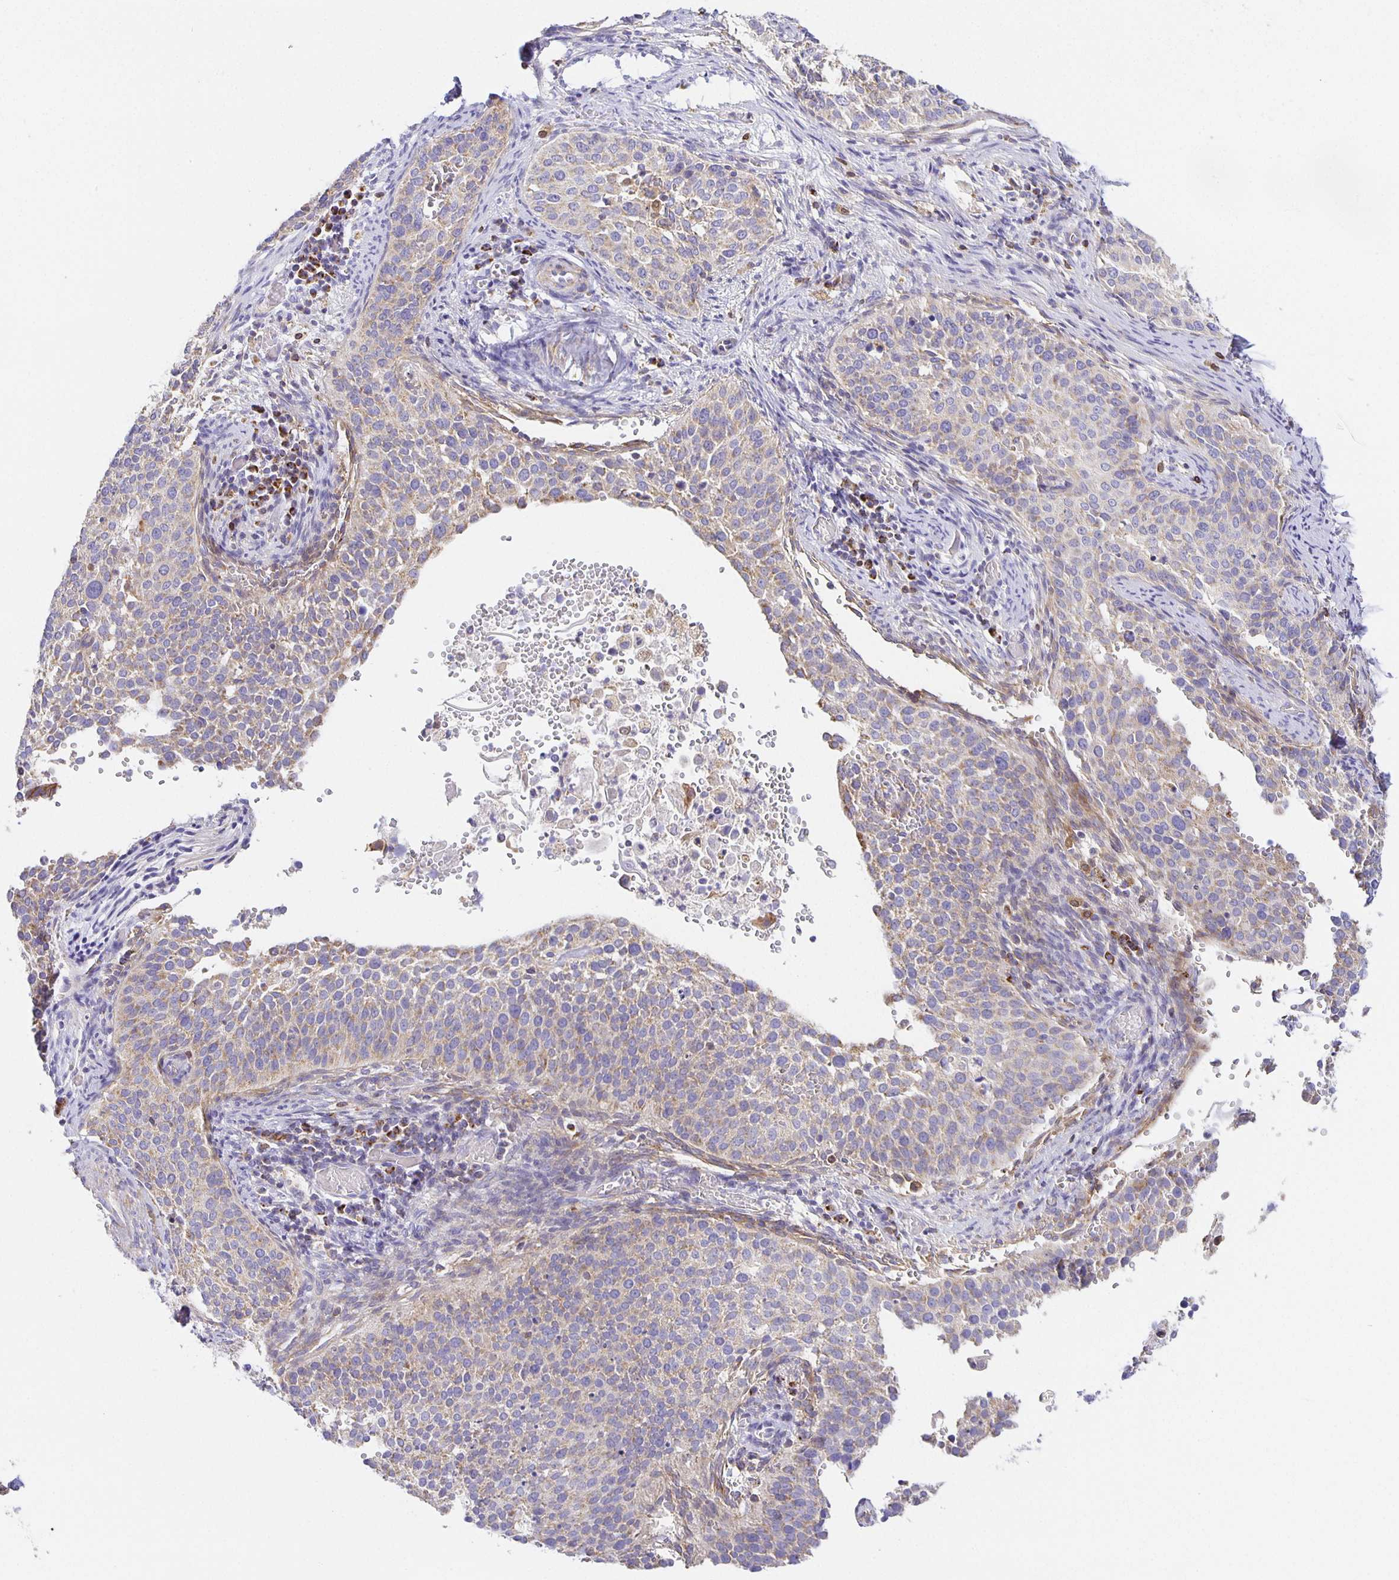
{"staining": {"intensity": "weak", "quantity": "25%-75%", "location": "cytoplasmic/membranous"}, "tissue": "cervical cancer", "cell_type": "Tumor cells", "image_type": "cancer", "snomed": [{"axis": "morphology", "description": "Squamous cell carcinoma, NOS"}, {"axis": "topography", "description": "Cervix"}], "caption": "The micrograph shows a brown stain indicating the presence of a protein in the cytoplasmic/membranous of tumor cells in squamous cell carcinoma (cervical).", "gene": "FLRT3", "patient": {"sex": "female", "age": 44}}